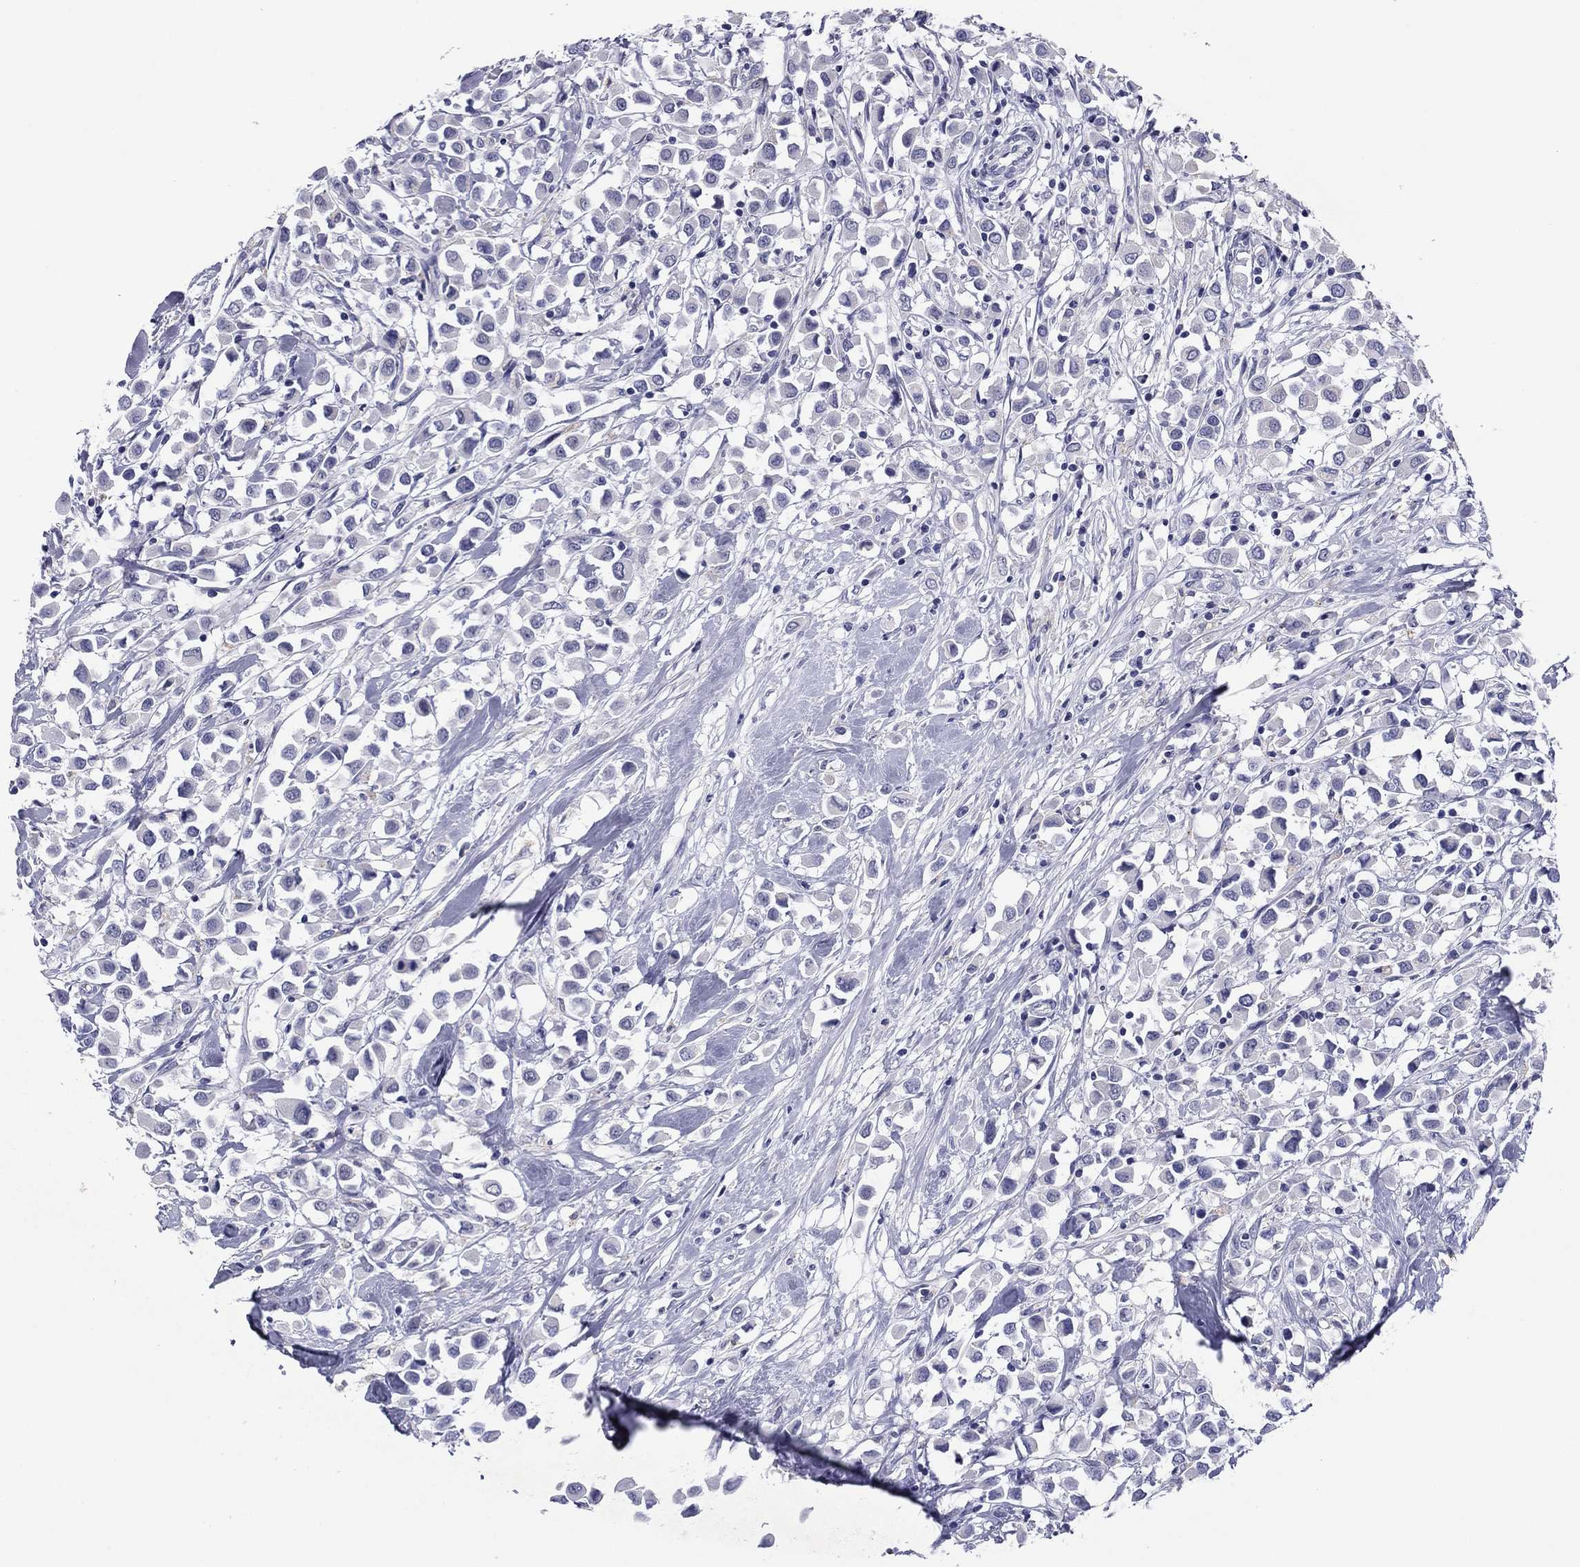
{"staining": {"intensity": "negative", "quantity": "none", "location": "none"}, "tissue": "breast cancer", "cell_type": "Tumor cells", "image_type": "cancer", "snomed": [{"axis": "morphology", "description": "Duct carcinoma"}, {"axis": "topography", "description": "Breast"}], "caption": "Photomicrograph shows no protein positivity in tumor cells of infiltrating ductal carcinoma (breast) tissue.", "gene": "TCFL5", "patient": {"sex": "female", "age": 61}}